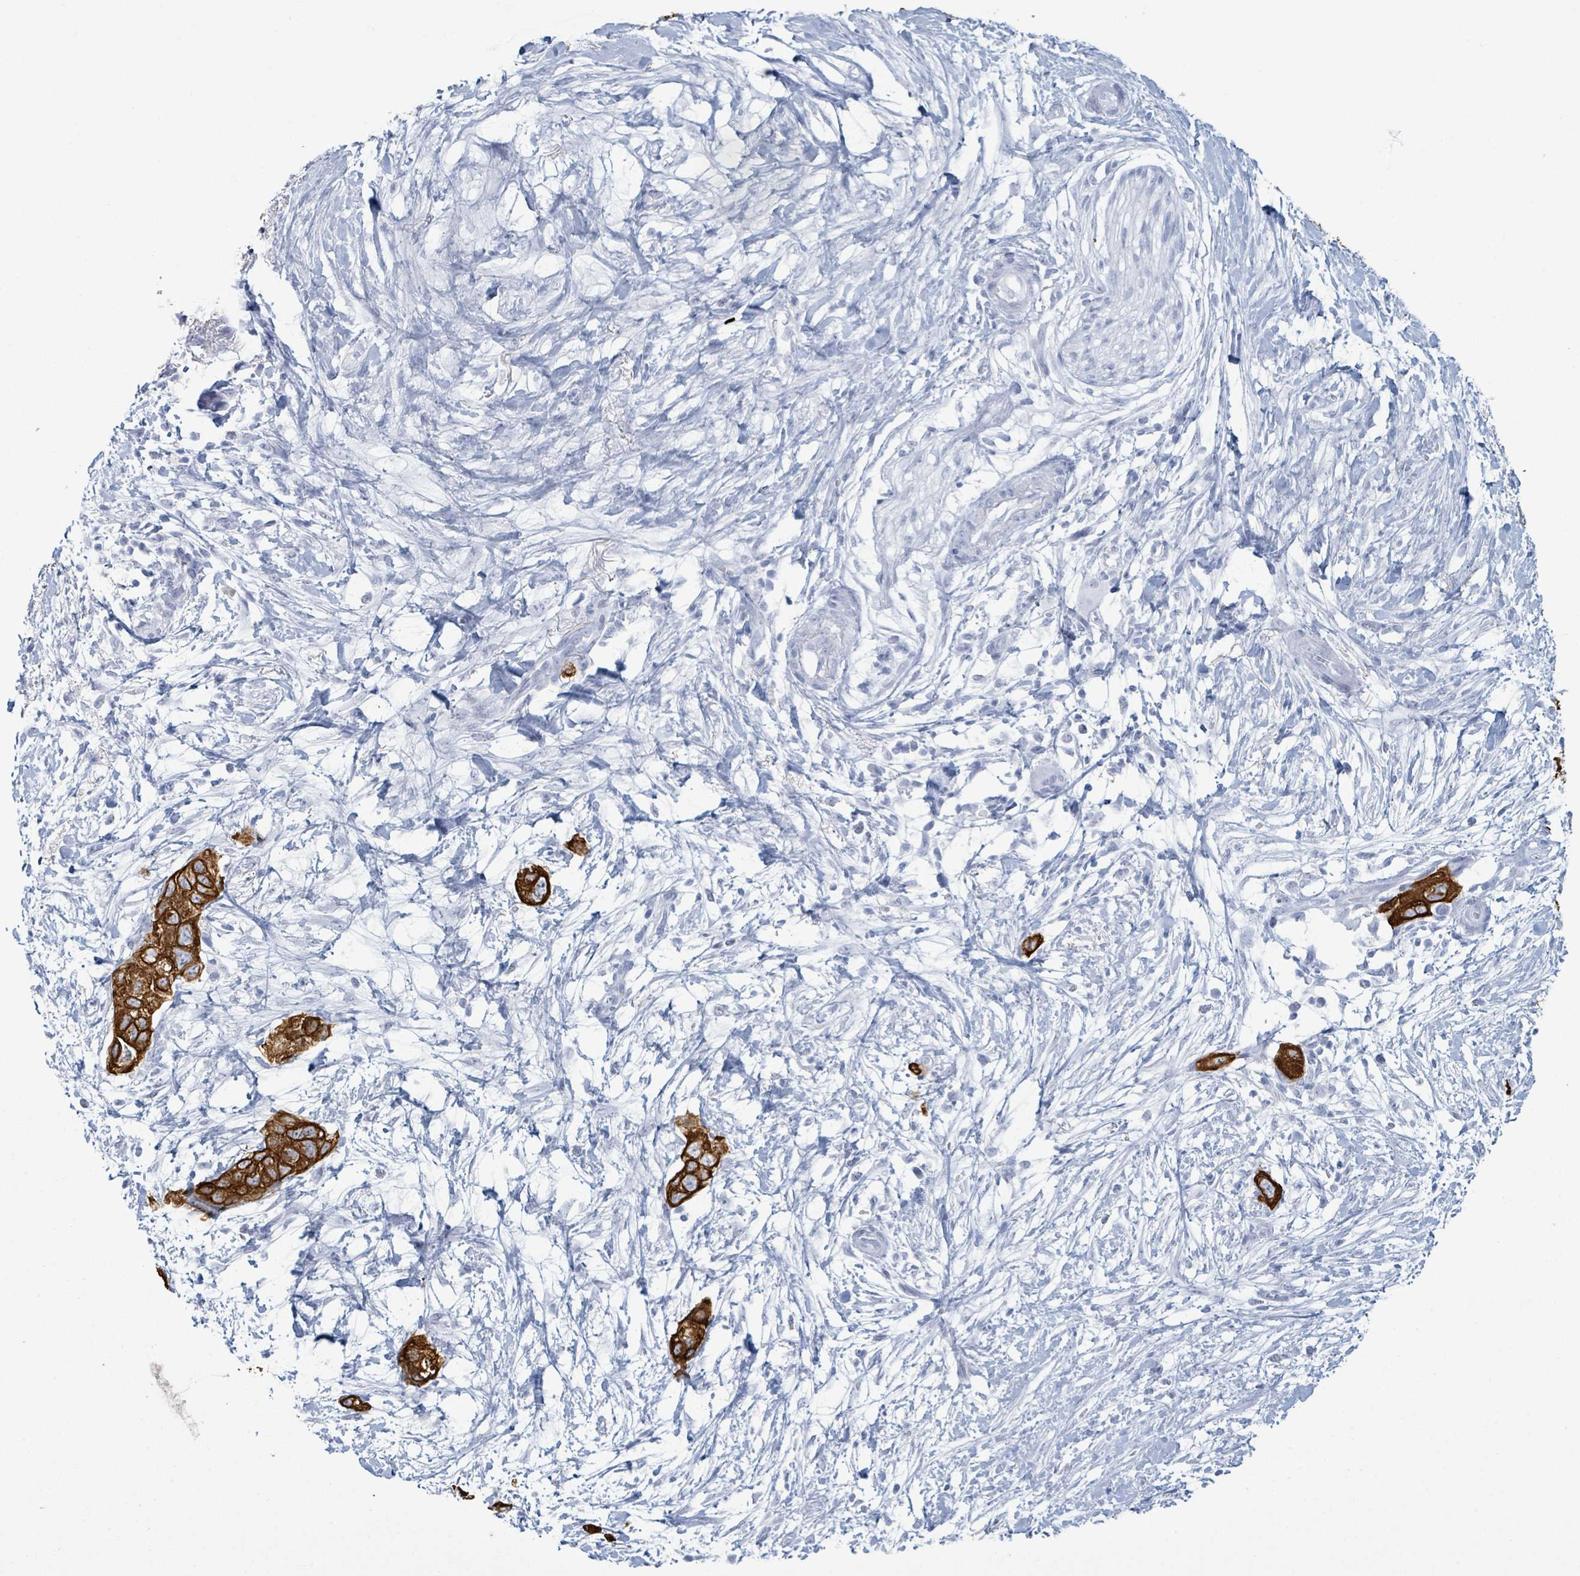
{"staining": {"intensity": "strong", "quantity": ">75%", "location": "cytoplasmic/membranous"}, "tissue": "pancreatic cancer", "cell_type": "Tumor cells", "image_type": "cancer", "snomed": [{"axis": "morphology", "description": "Adenocarcinoma, NOS"}, {"axis": "topography", "description": "Pancreas"}], "caption": "A high-resolution micrograph shows IHC staining of pancreatic adenocarcinoma, which displays strong cytoplasmic/membranous positivity in about >75% of tumor cells. (IHC, brightfield microscopy, high magnification).", "gene": "KRT8", "patient": {"sex": "female", "age": 72}}